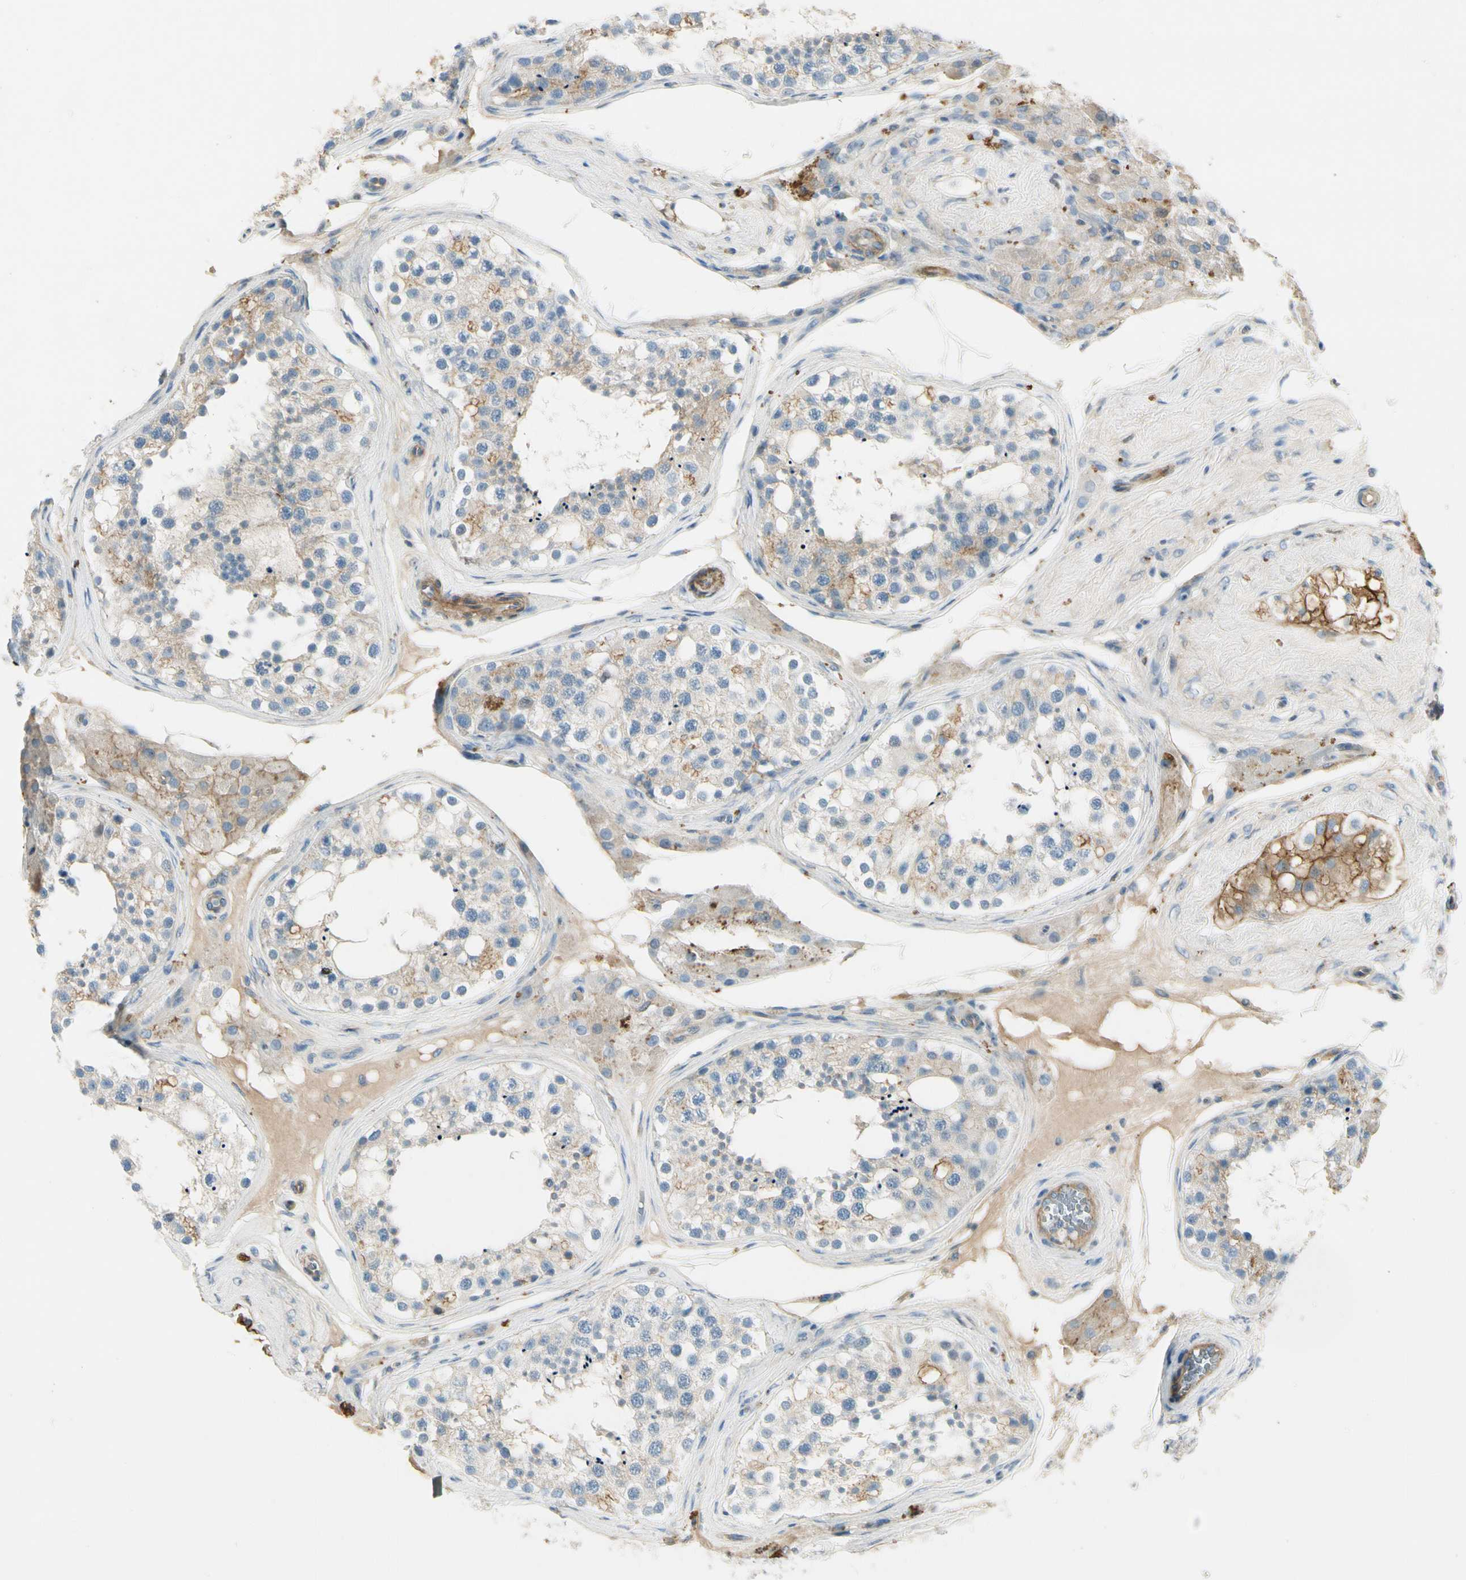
{"staining": {"intensity": "weak", "quantity": "25%-75%", "location": "cytoplasmic/membranous"}, "tissue": "testis", "cell_type": "Cells in seminiferous ducts", "image_type": "normal", "snomed": [{"axis": "morphology", "description": "Normal tissue, NOS"}, {"axis": "topography", "description": "Testis"}], "caption": "This histopathology image displays immunohistochemistry staining of unremarkable human testis, with low weak cytoplasmic/membranous positivity in approximately 25%-75% of cells in seminiferous ducts.", "gene": "ITGA3", "patient": {"sex": "male", "age": 68}}